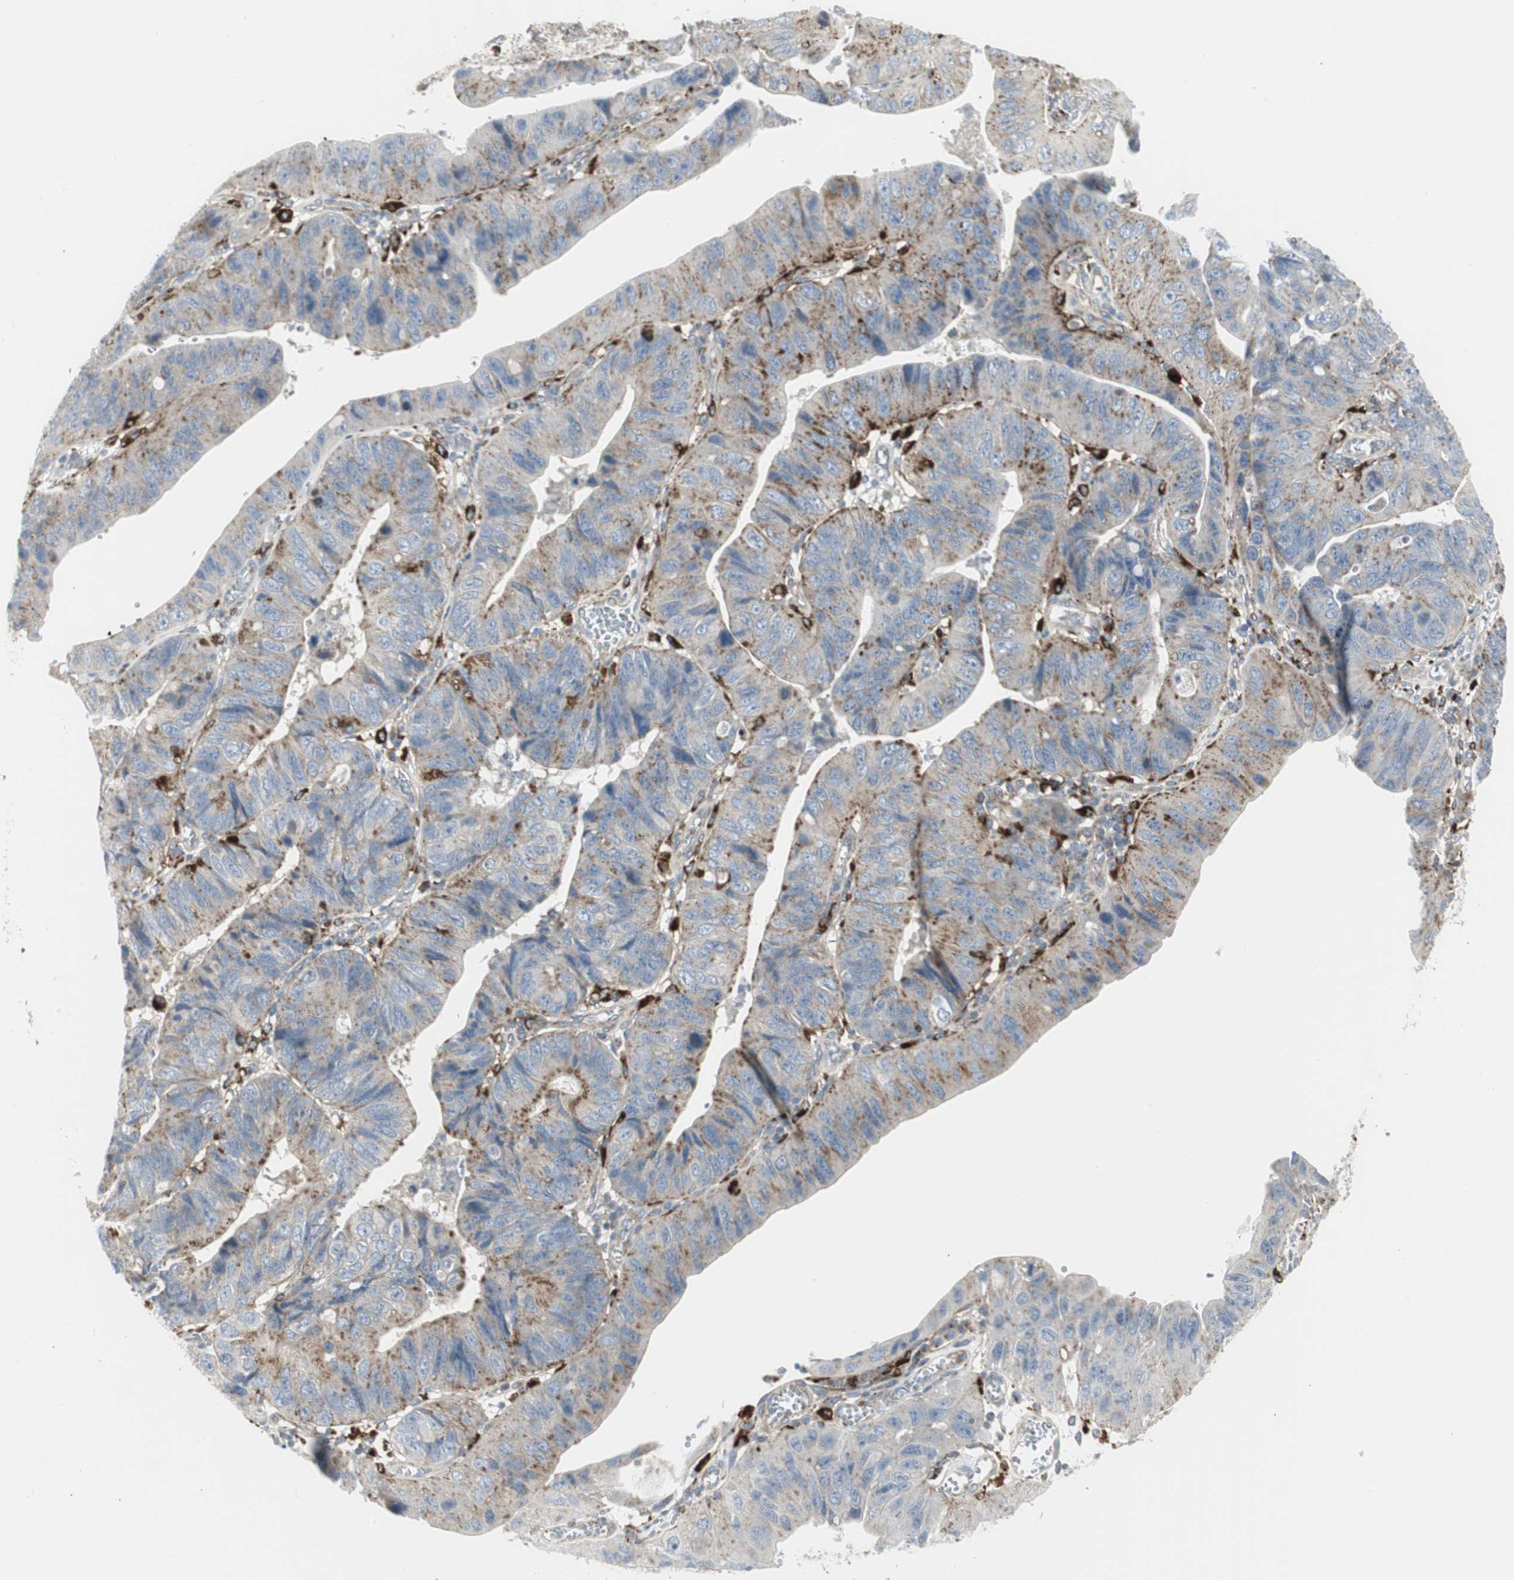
{"staining": {"intensity": "moderate", "quantity": "<25%", "location": "cytoplasmic/membranous"}, "tissue": "stomach cancer", "cell_type": "Tumor cells", "image_type": "cancer", "snomed": [{"axis": "morphology", "description": "Adenocarcinoma, NOS"}, {"axis": "topography", "description": "Stomach"}], "caption": "The image reveals staining of adenocarcinoma (stomach), revealing moderate cytoplasmic/membranous protein expression (brown color) within tumor cells.", "gene": "ATP6V1B2", "patient": {"sex": "male", "age": 59}}